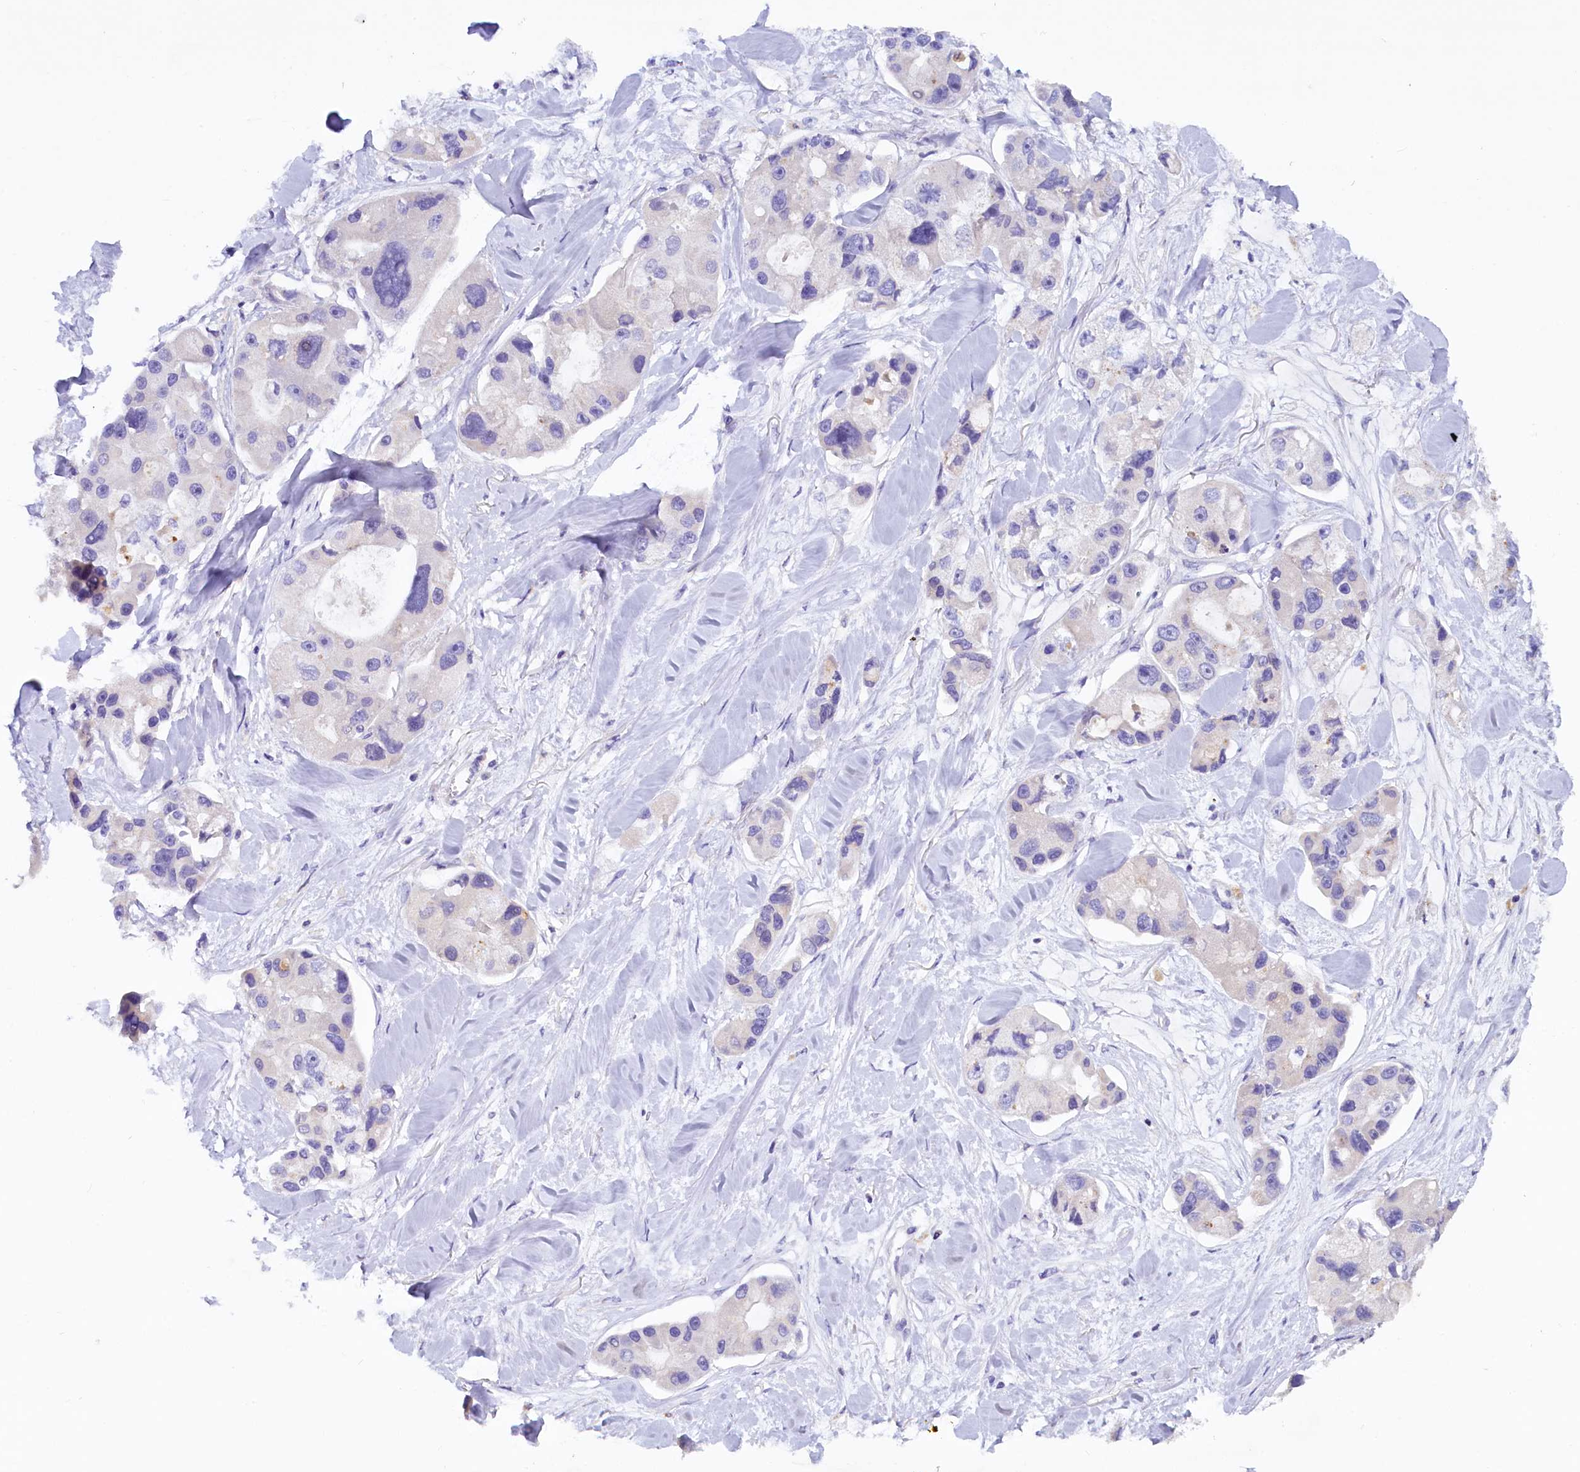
{"staining": {"intensity": "negative", "quantity": "none", "location": "none"}, "tissue": "lung cancer", "cell_type": "Tumor cells", "image_type": "cancer", "snomed": [{"axis": "morphology", "description": "Adenocarcinoma, NOS"}, {"axis": "topography", "description": "Lung"}], "caption": "Immunohistochemical staining of human lung adenocarcinoma displays no significant staining in tumor cells.", "gene": "RTTN", "patient": {"sex": "female", "age": 54}}